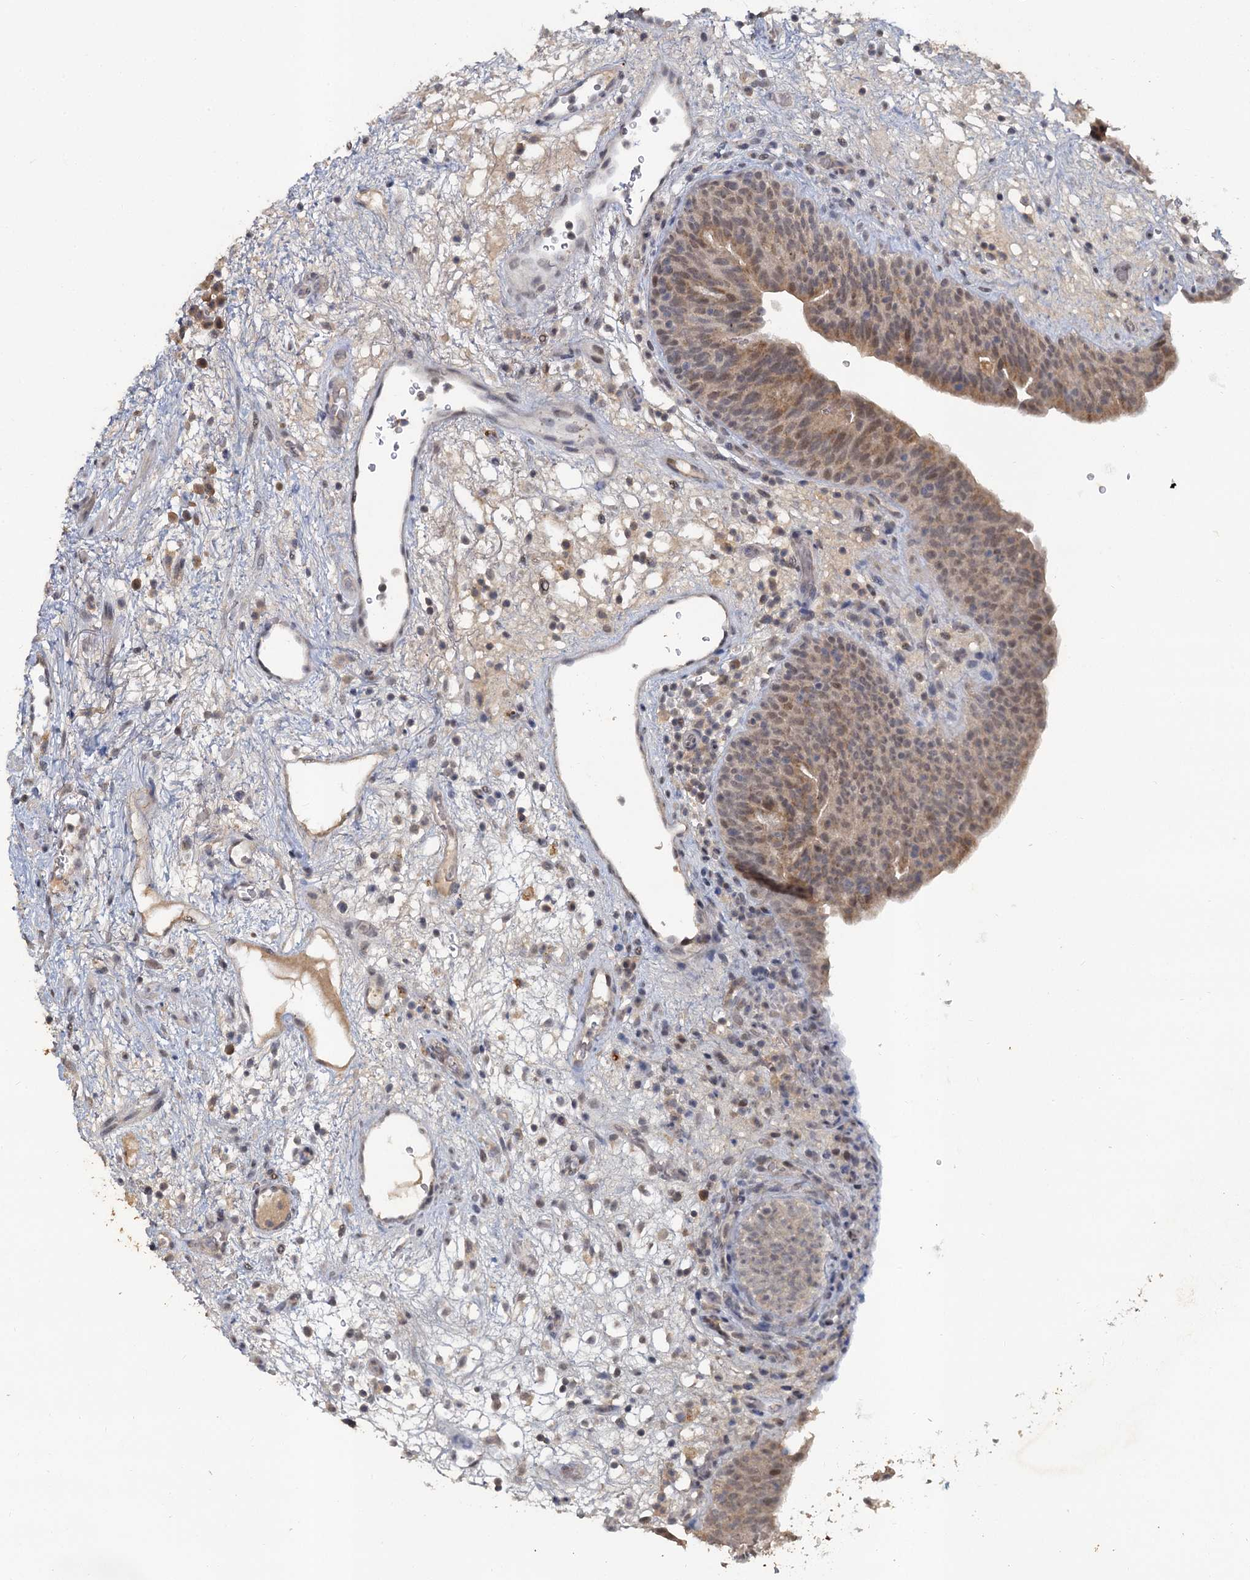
{"staining": {"intensity": "weak", "quantity": "25%-75%", "location": "cytoplasmic/membranous,nuclear"}, "tissue": "urinary bladder", "cell_type": "Urothelial cells", "image_type": "normal", "snomed": [{"axis": "morphology", "description": "Normal tissue, NOS"}, {"axis": "topography", "description": "Urinary bladder"}], "caption": "Urothelial cells demonstrate low levels of weak cytoplasmic/membranous,nuclear staining in approximately 25%-75% of cells in normal urinary bladder. (Stains: DAB (3,3'-diaminobenzidine) in brown, nuclei in blue, Microscopy: brightfield microscopy at high magnification).", "gene": "MUCL1", "patient": {"sex": "male", "age": 71}}